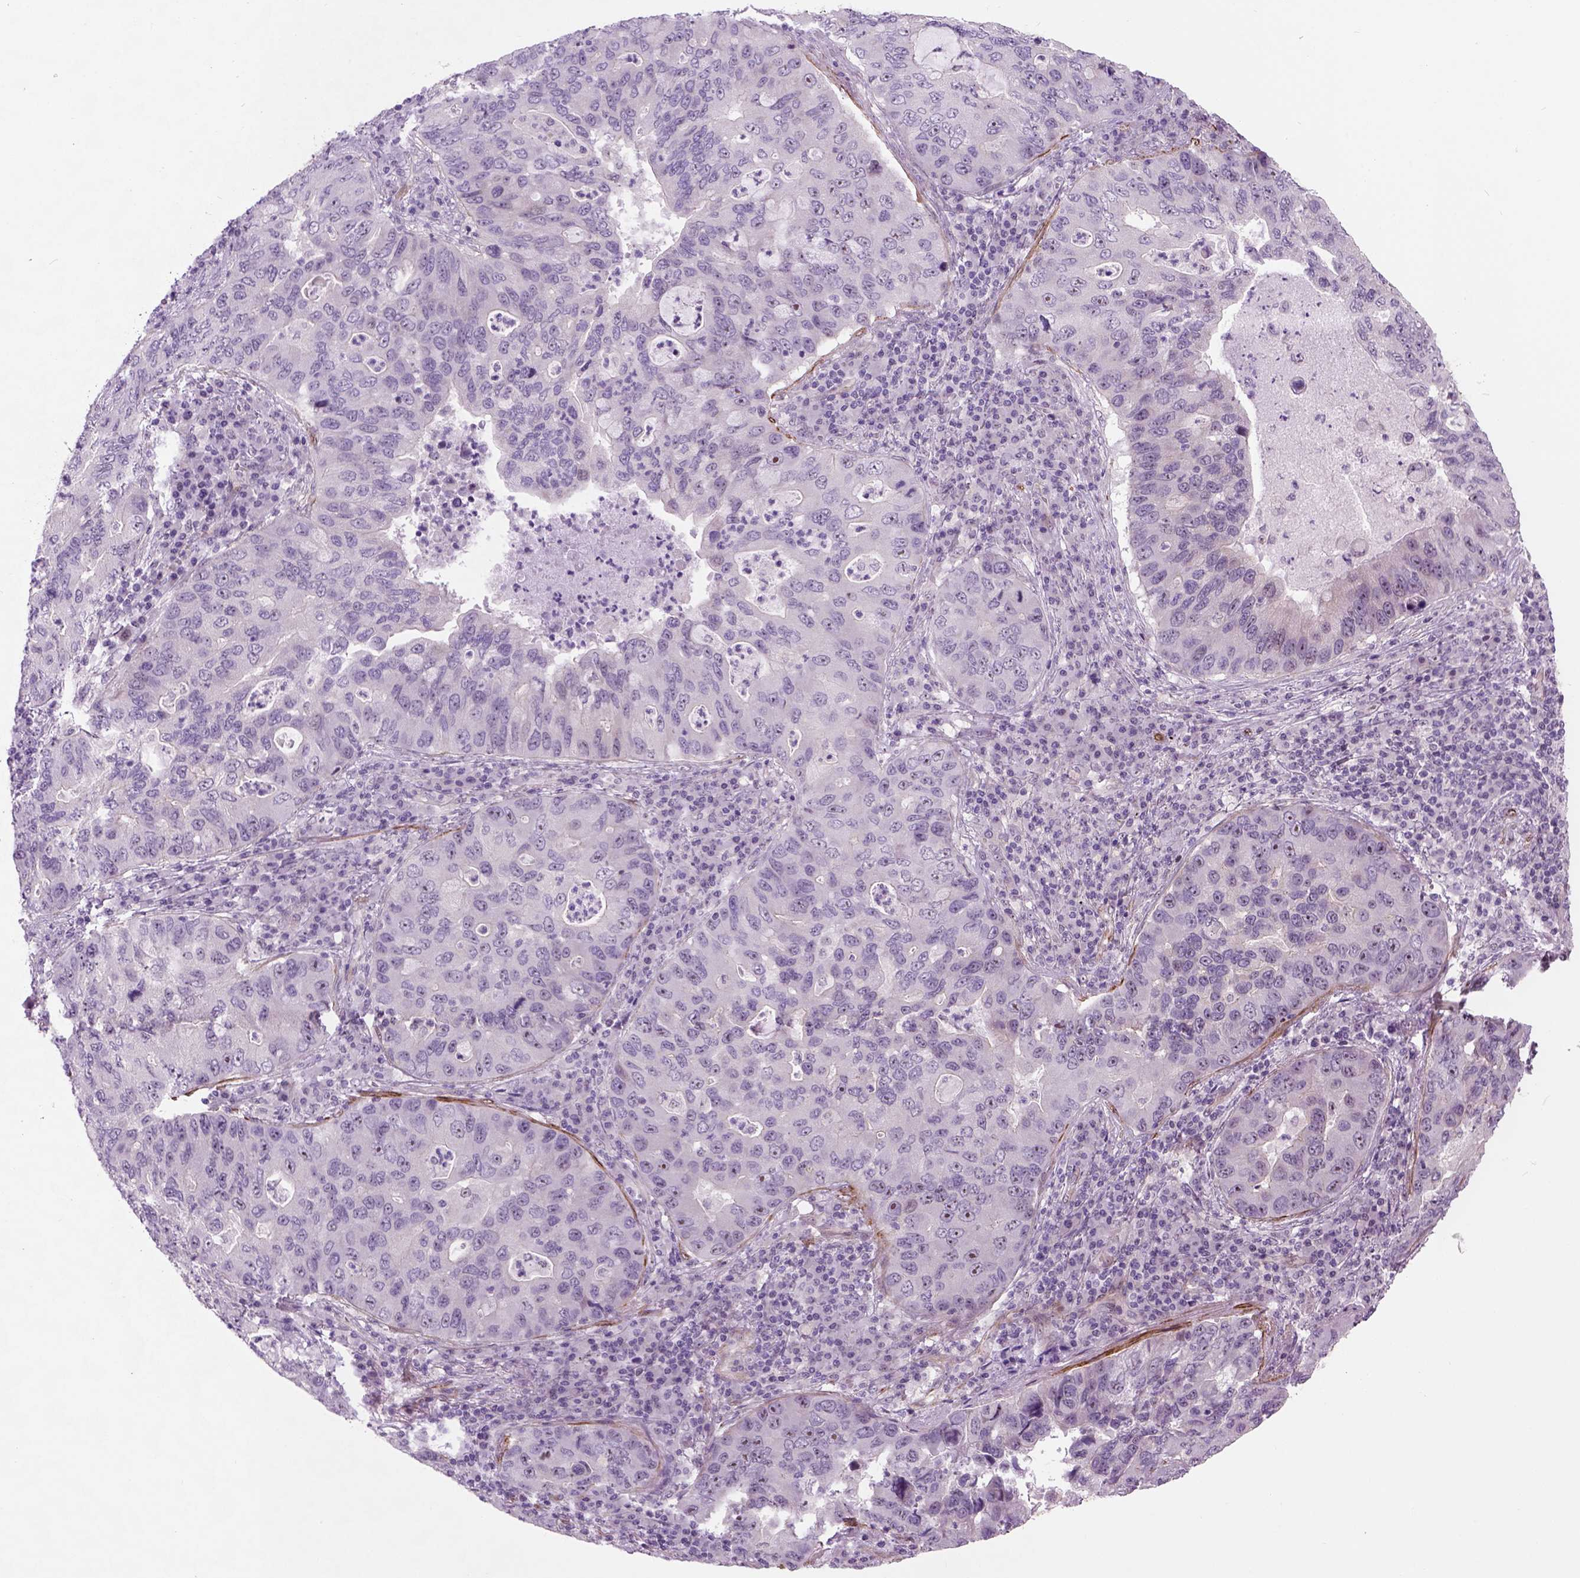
{"staining": {"intensity": "weak", "quantity": "<25%", "location": "nuclear"}, "tissue": "lung cancer", "cell_type": "Tumor cells", "image_type": "cancer", "snomed": [{"axis": "morphology", "description": "Adenocarcinoma, NOS"}, {"axis": "morphology", "description": "Adenocarcinoma, metastatic, NOS"}, {"axis": "topography", "description": "Lymph node"}, {"axis": "topography", "description": "Lung"}], "caption": "High magnification brightfield microscopy of lung adenocarcinoma stained with DAB (brown) and counterstained with hematoxylin (blue): tumor cells show no significant positivity.", "gene": "RRS1", "patient": {"sex": "female", "age": 54}}